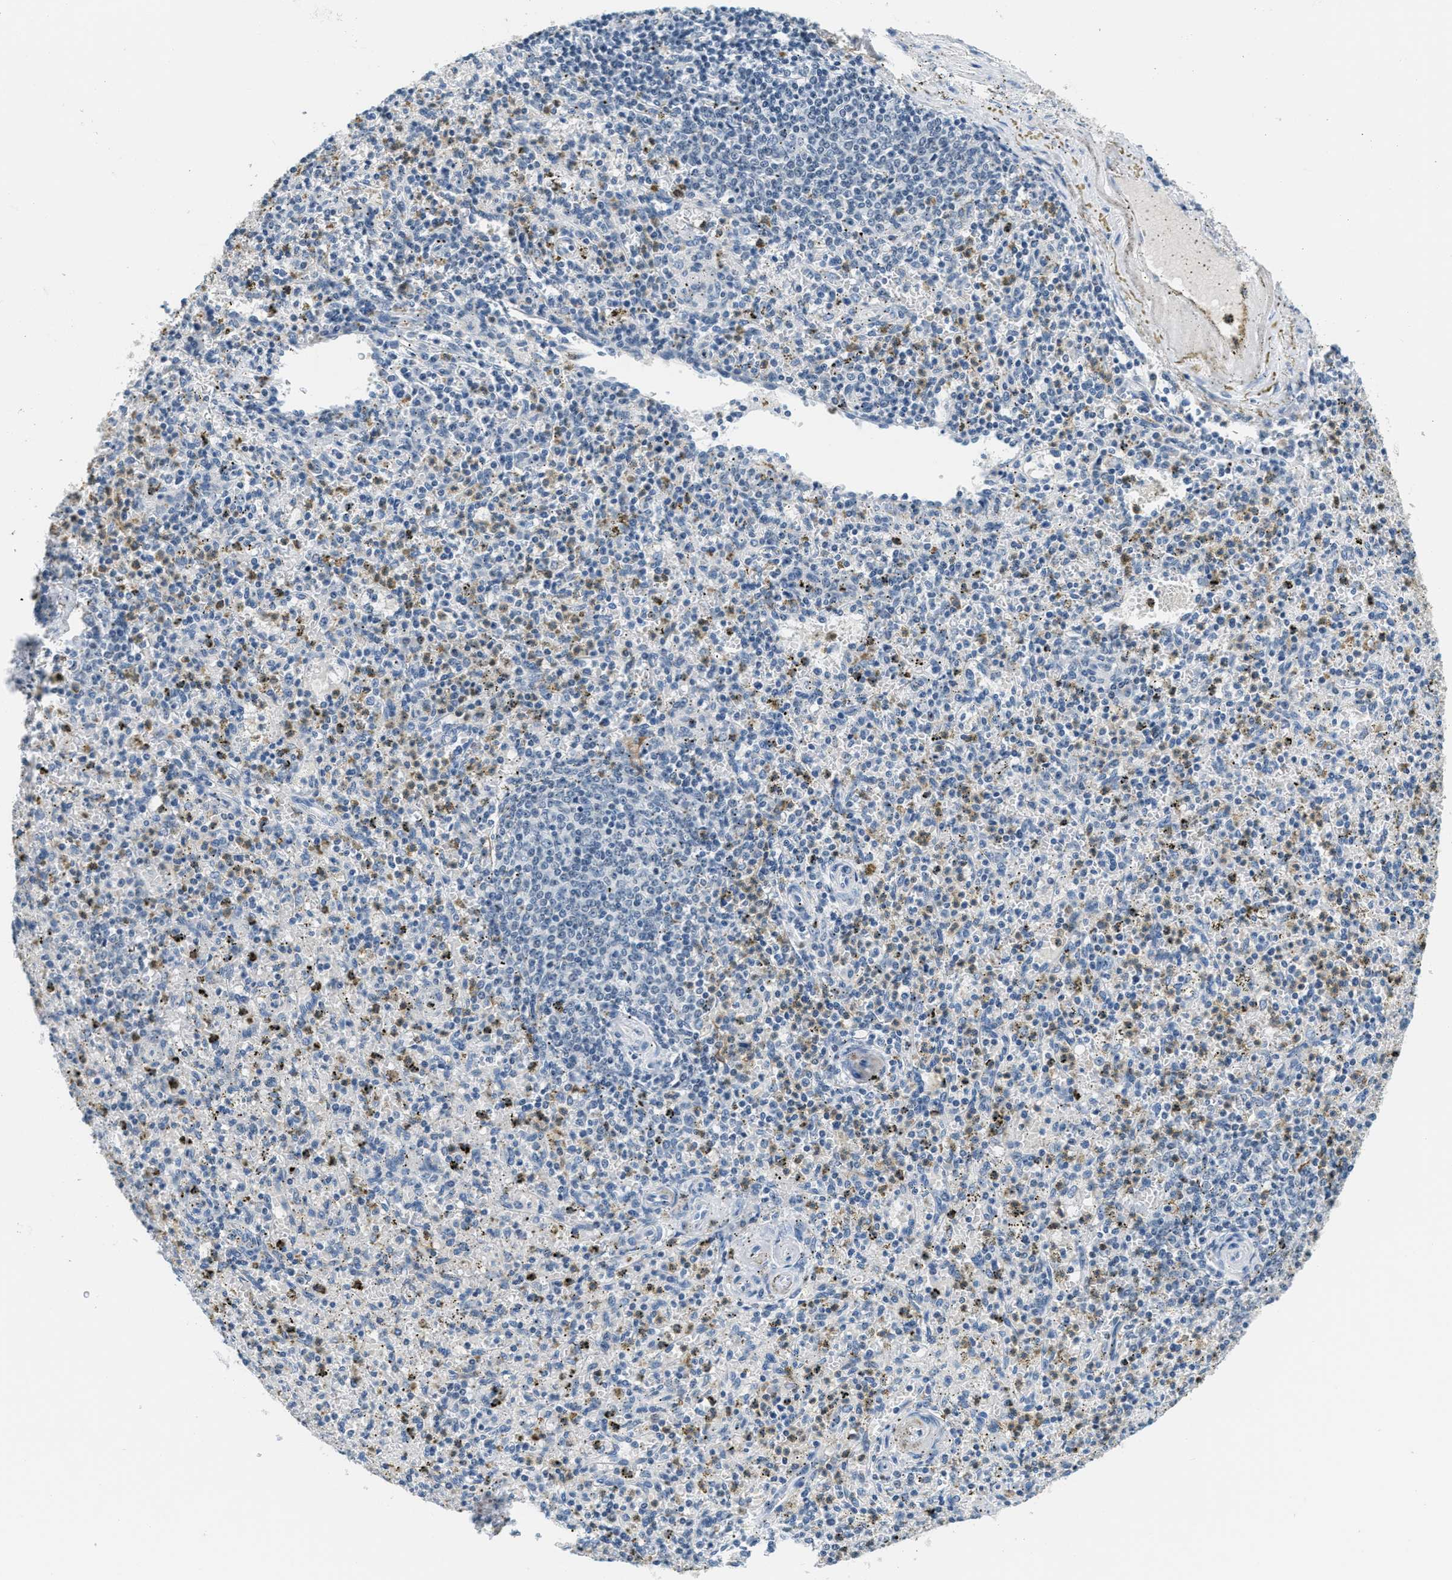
{"staining": {"intensity": "negative", "quantity": "none", "location": "none"}, "tissue": "spleen", "cell_type": "Cells in red pulp", "image_type": "normal", "snomed": [{"axis": "morphology", "description": "Normal tissue, NOS"}, {"axis": "topography", "description": "Spleen"}], "caption": "Immunohistochemical staining of unremarkable spleen exhibits no significant staining in cells in red pulp.", "gene": "CA4", "patient": {"sex": "male", "age": 72}}